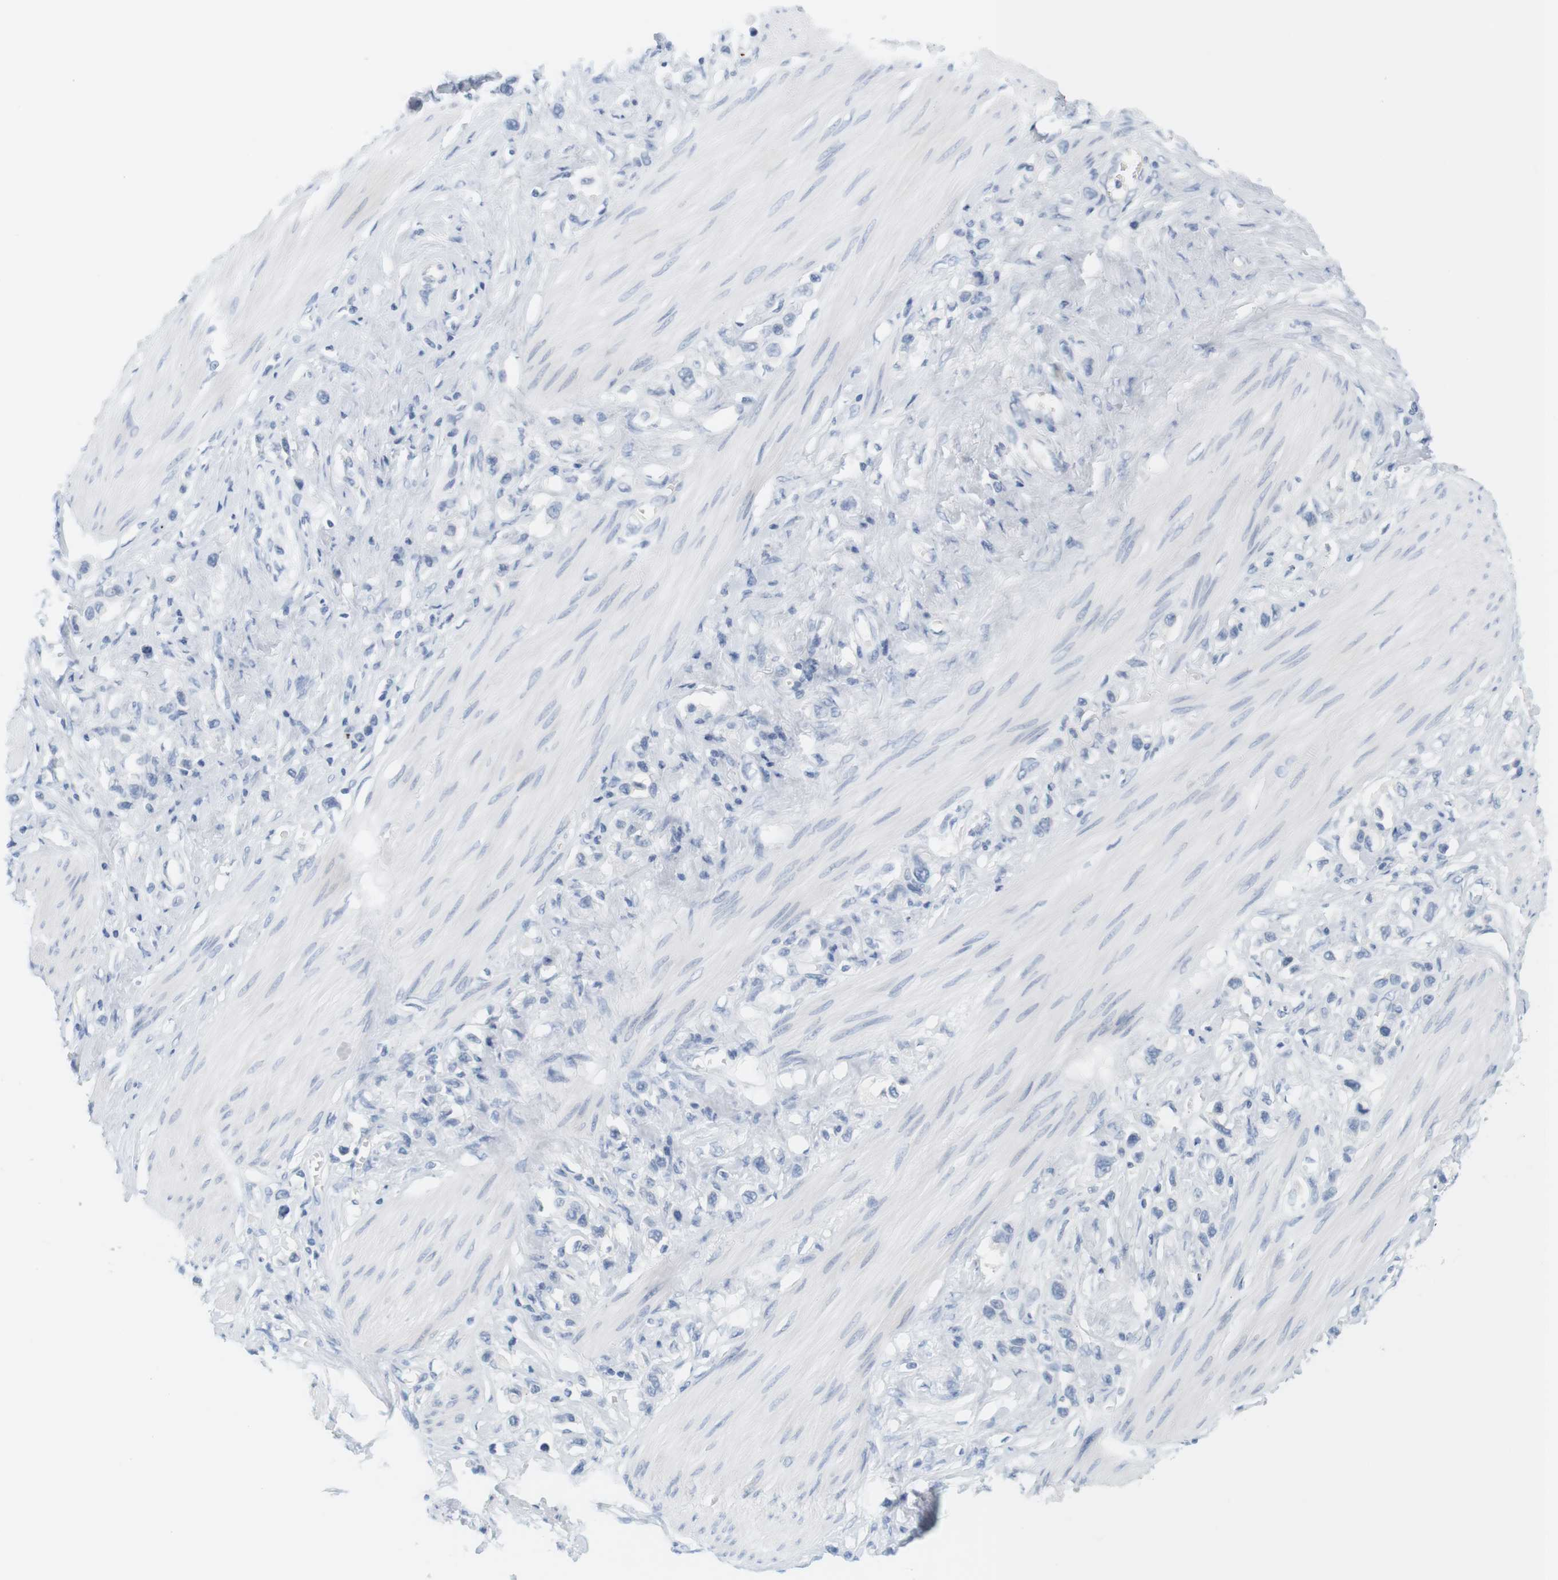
{"staining": {"intensity": "negative", "quantity": "none", "location": "none"}, "tissue": "stomach cancer", "cell_type": "Tumor cells", "image_type": "cancer", "snomed": [{"axis": "morphology", "description": "Adenocarcinoma, NOS"}, {"axis": "topography", "description": "Stomach"}], "caption": "Micrograph shows no significant protein expression in tumor cells of adenocarcinoma (stomach).", "gene": "OPRM1", "patient": {"sex": "female", "age": 65}}